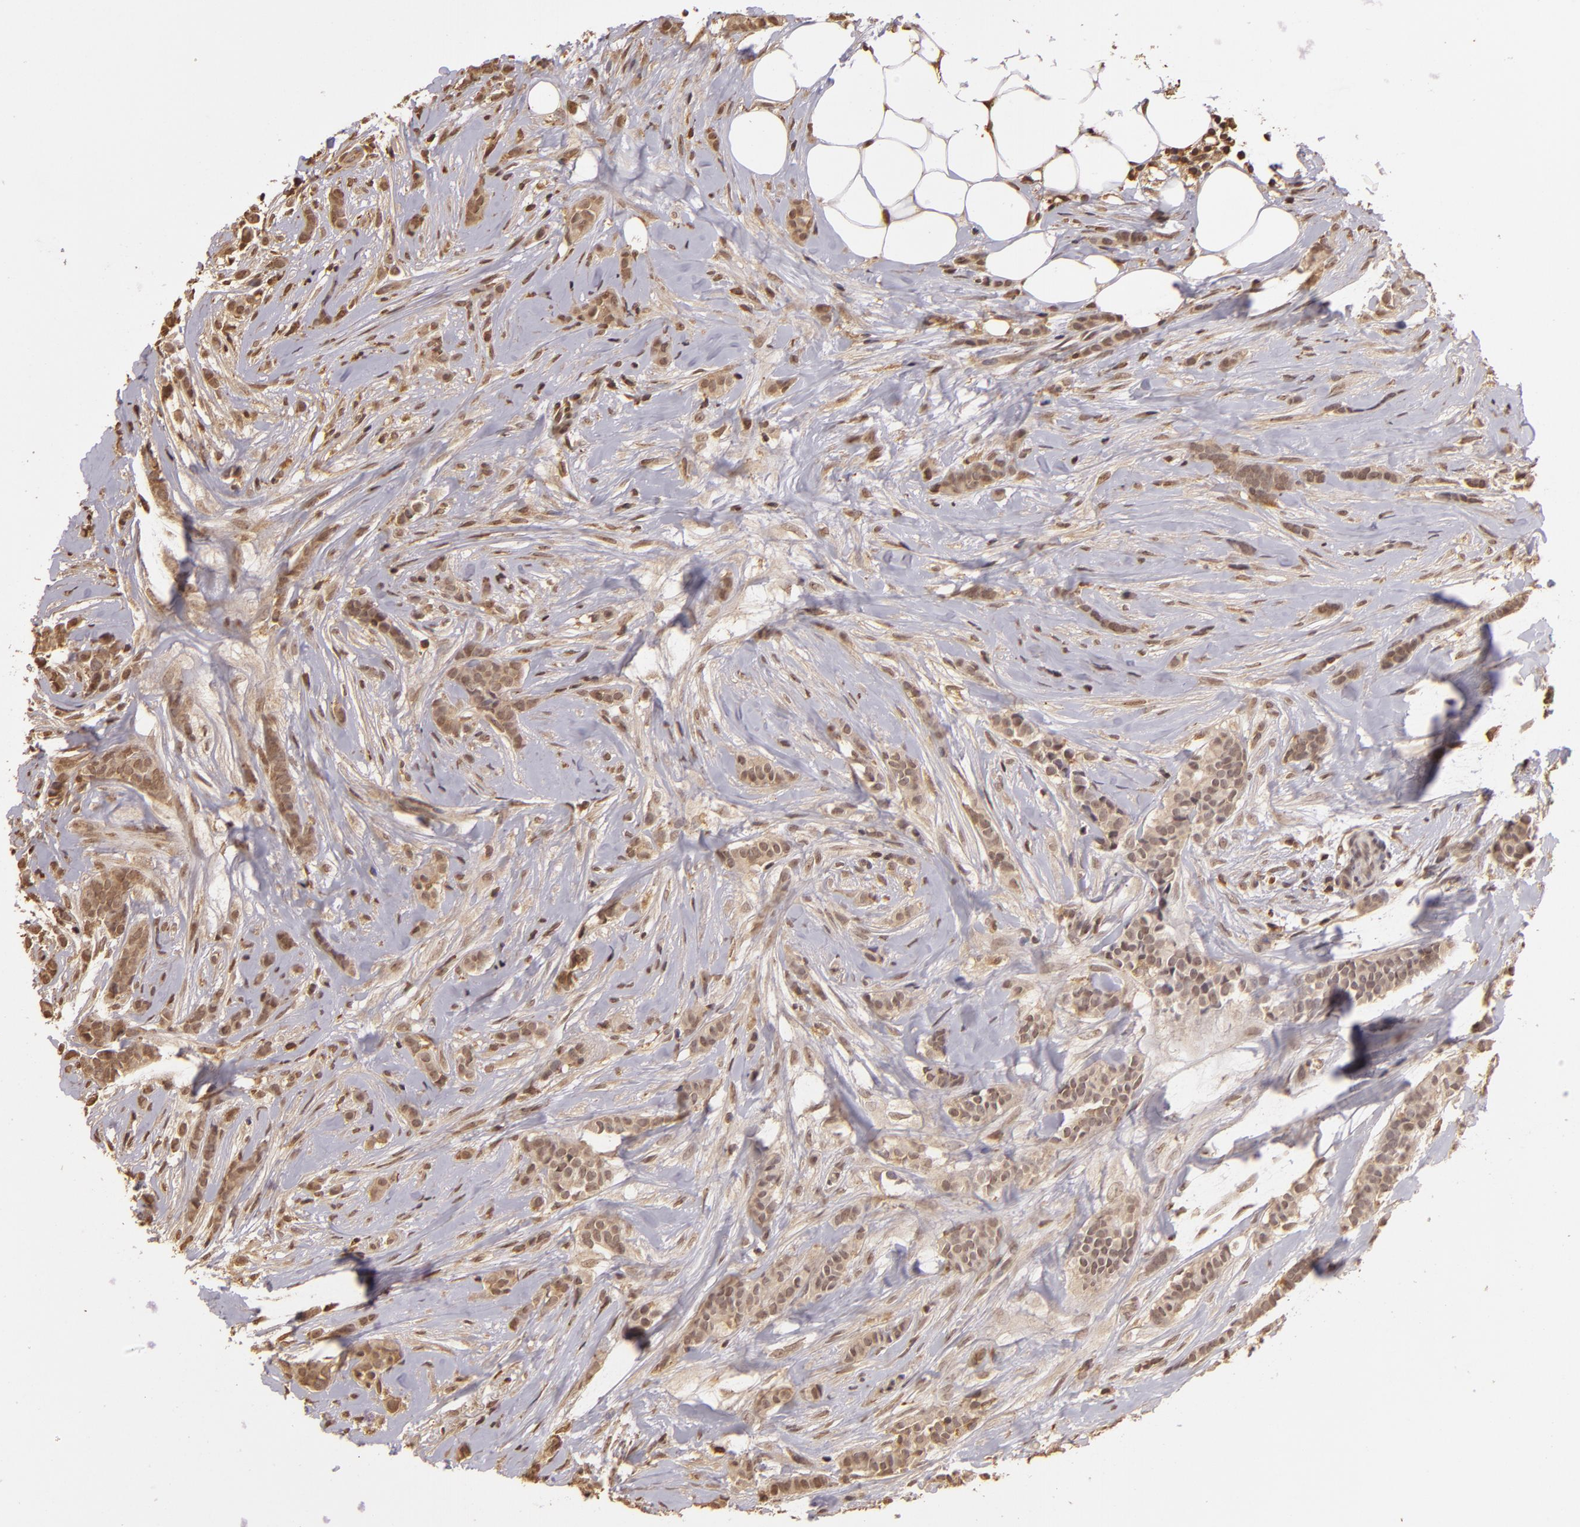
{"staining": {"intensity": "weak", "quantity": ">75%", "location": "cytoplasmic/membranous"}, "tissue": "breast cancer", "cell_type": "Tumor cells", "image_type": "cancer", "snomed": [{"axis": "morphology", "description": "Lobular carcinoma"}, {"axis": "topography", "description": "Breast"}], "caption": "IHC photomicrograph of neoplastic tissue: human breast lobular carcinoma stained using immunohistochemistry shows low levels of weak protein expression localized specifically in the cytoplasmic/membranous of tumor cells, appearing as a cytoplasmic/membranous brown color.", "gene": "ARPC2", "patient": {"sex": "female", "age": 56}}